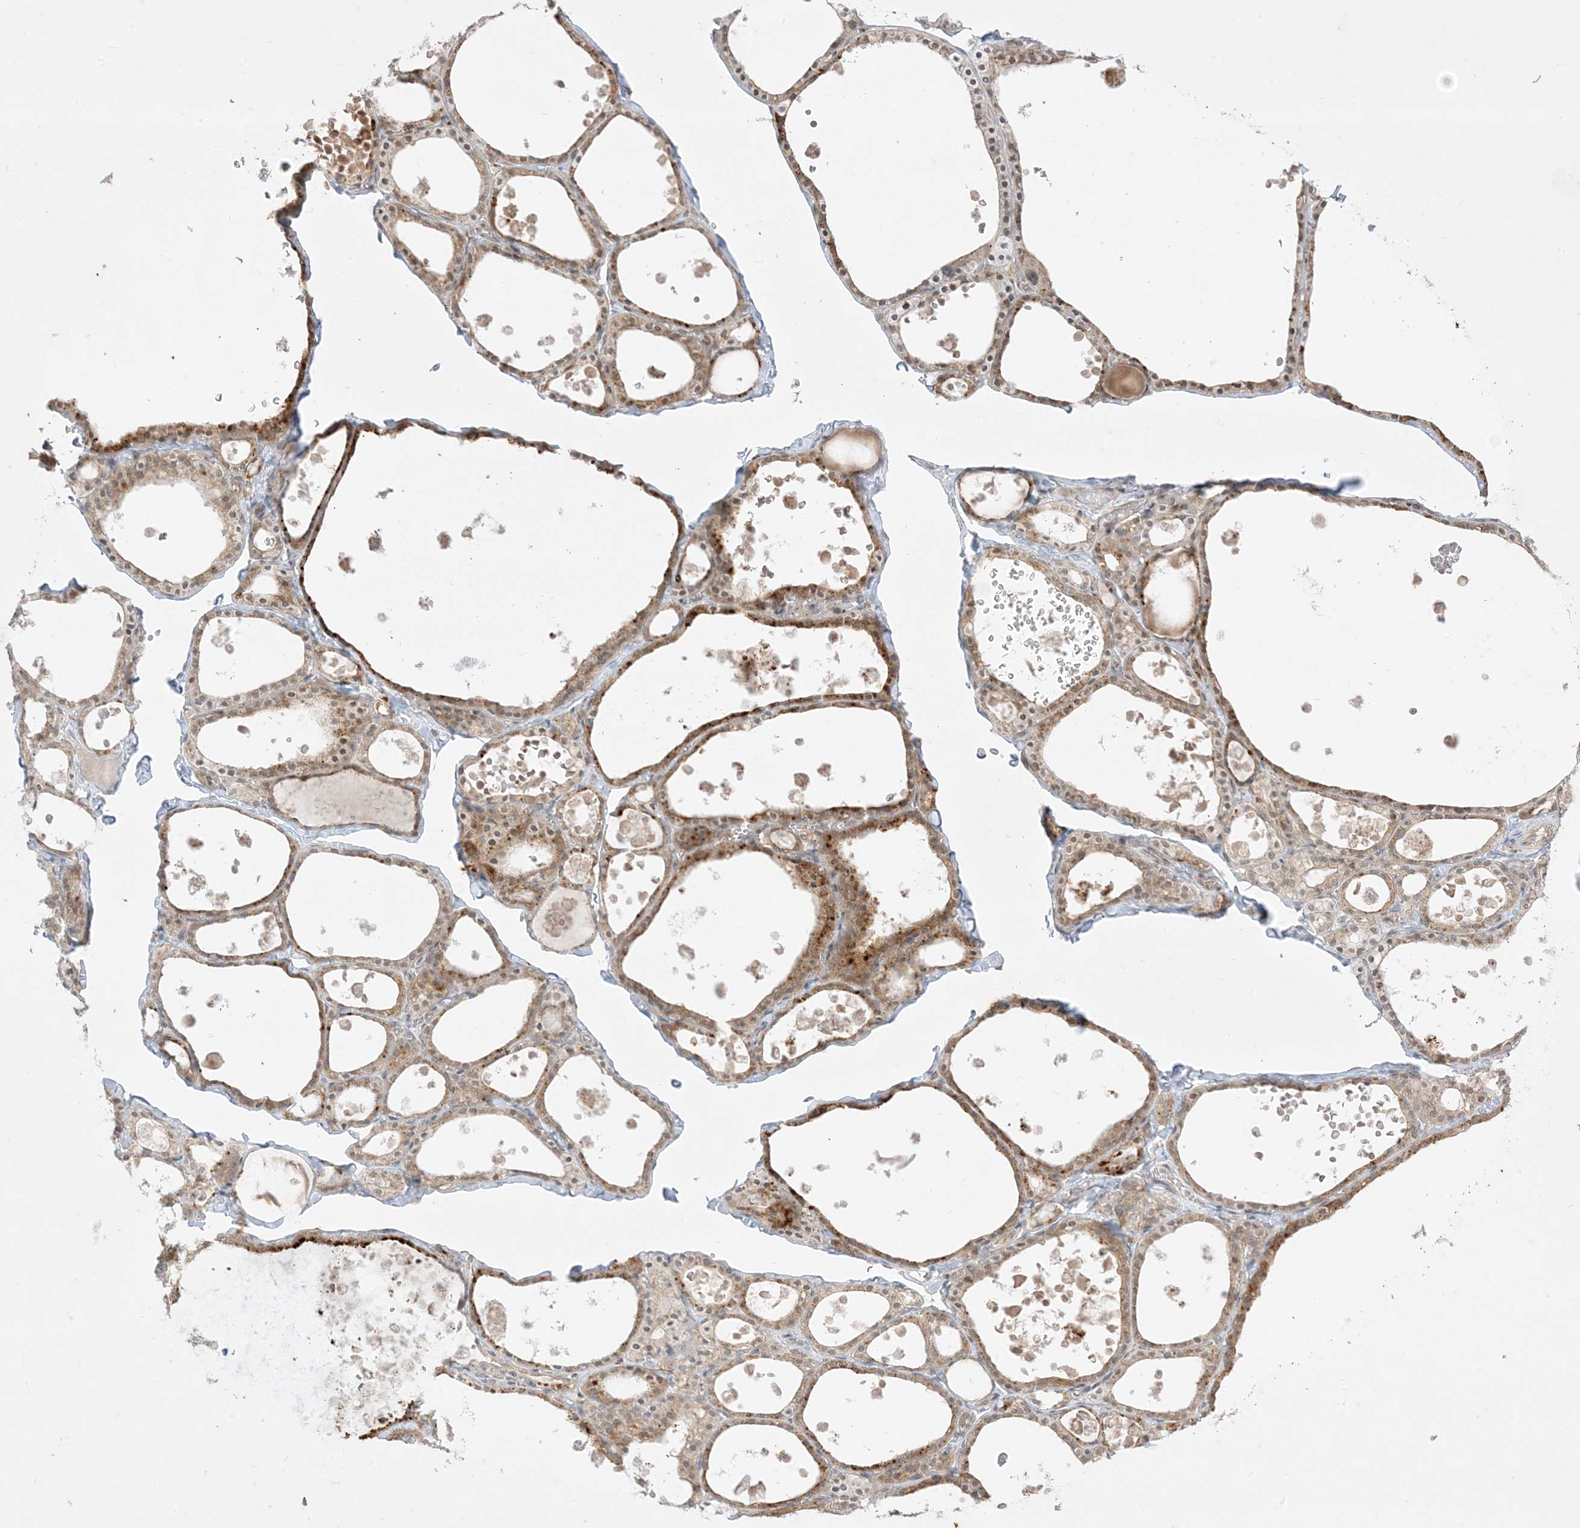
{"staining": {"intensity": "moderate", "quantity": ">75%", "location": "cytoplasmic/membranous"}, "tissue": "thyroid gland", "cell_type": "Glandular cells", "image_type": "normal", "snomed": [{"axis": "morphology", "description": "Normal tissue, NOS"}, {"axis": "topography", "description": "Thyroid gland"}], "caption": "Immunohistochemical staining of unremarkable human thyroid gland reveals medium levels of moderate cytoplasmic/membranous staining in about >75% of glandular cells.", "gene": "PTK6", "patient": {"sex": "male", "age": 56}}